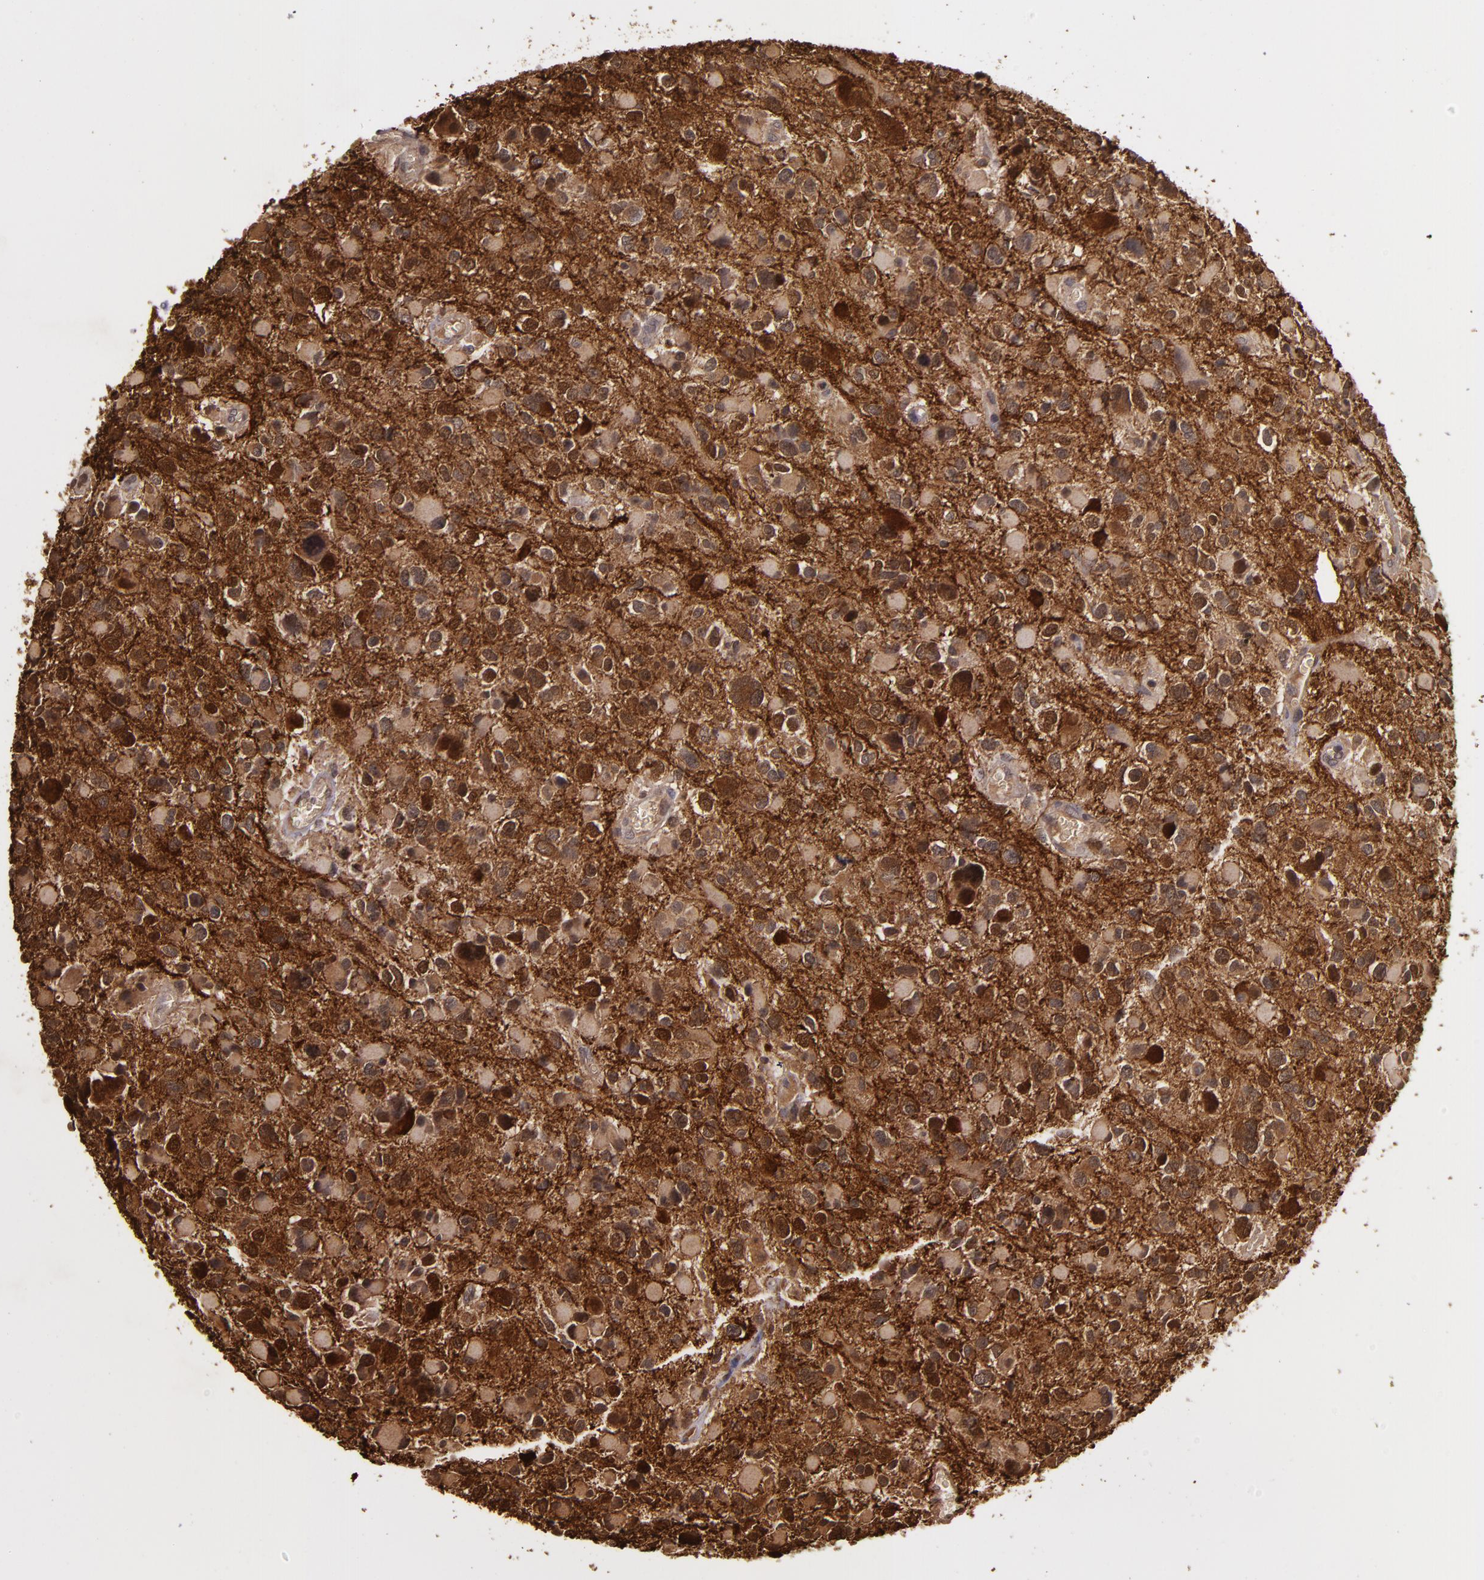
{"staining": {"intensity": "strong", "quantity": ">75%", "location": "cytoplasmic/membranous,nuclear"}, "tissue": "glioma", "cell_type": "Tumor cells", "image_type": "cancer", "snomed": [{"axis": "morphology", "description": "Glioma, malignant, High grade"}, {"axis": "topography", "description": "Brain"}], "caption": "A photomicrograph of human glioma stained for a protein exhibits strong cytoplasmic/membranous and nuclear brown staining in tumor cells.", "gene": "SNCB", "patient": {"sex": "female", "age": 37}}